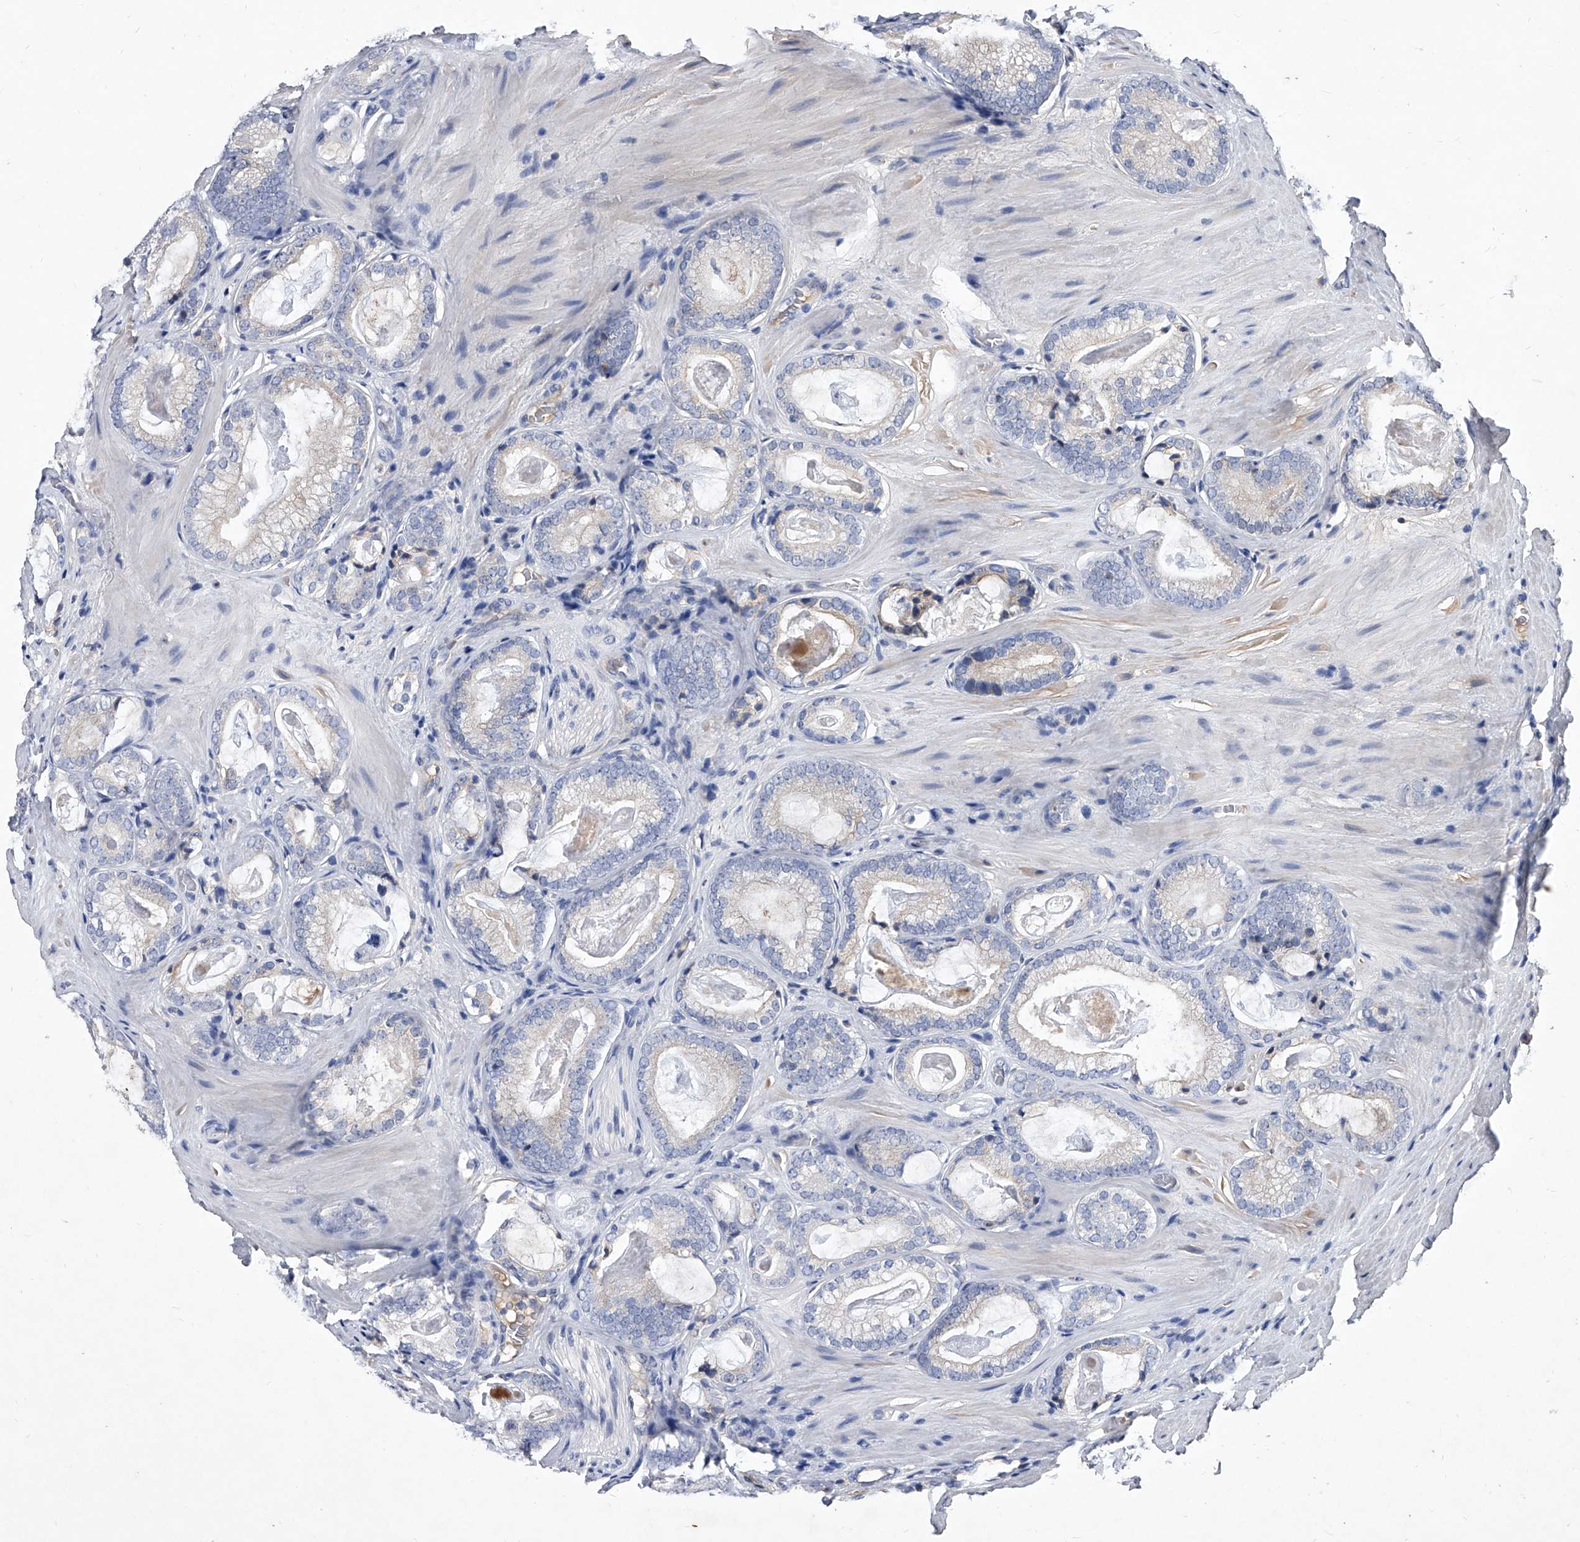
{"staining": {"intensity": "negative", "quantity": "none", "location": "none"}, "tissue": "prostate cancer", "cell_type": "Tumor cells", "image_type": "cancer", "snomed": [{"axis": "morphology", "description": "Adenocarcinoma, High grade"}, {"axis": "topography", "description": "Prostate"}], "caption": "DAB (3,3'-diaminobenzidine) immunohistochemical staining of human high-grade adenocarcinoma (prostate) shows no significant positivity in tumor cells.", "gene": "C5", "patient": {"sex": "male", "age": 63}}